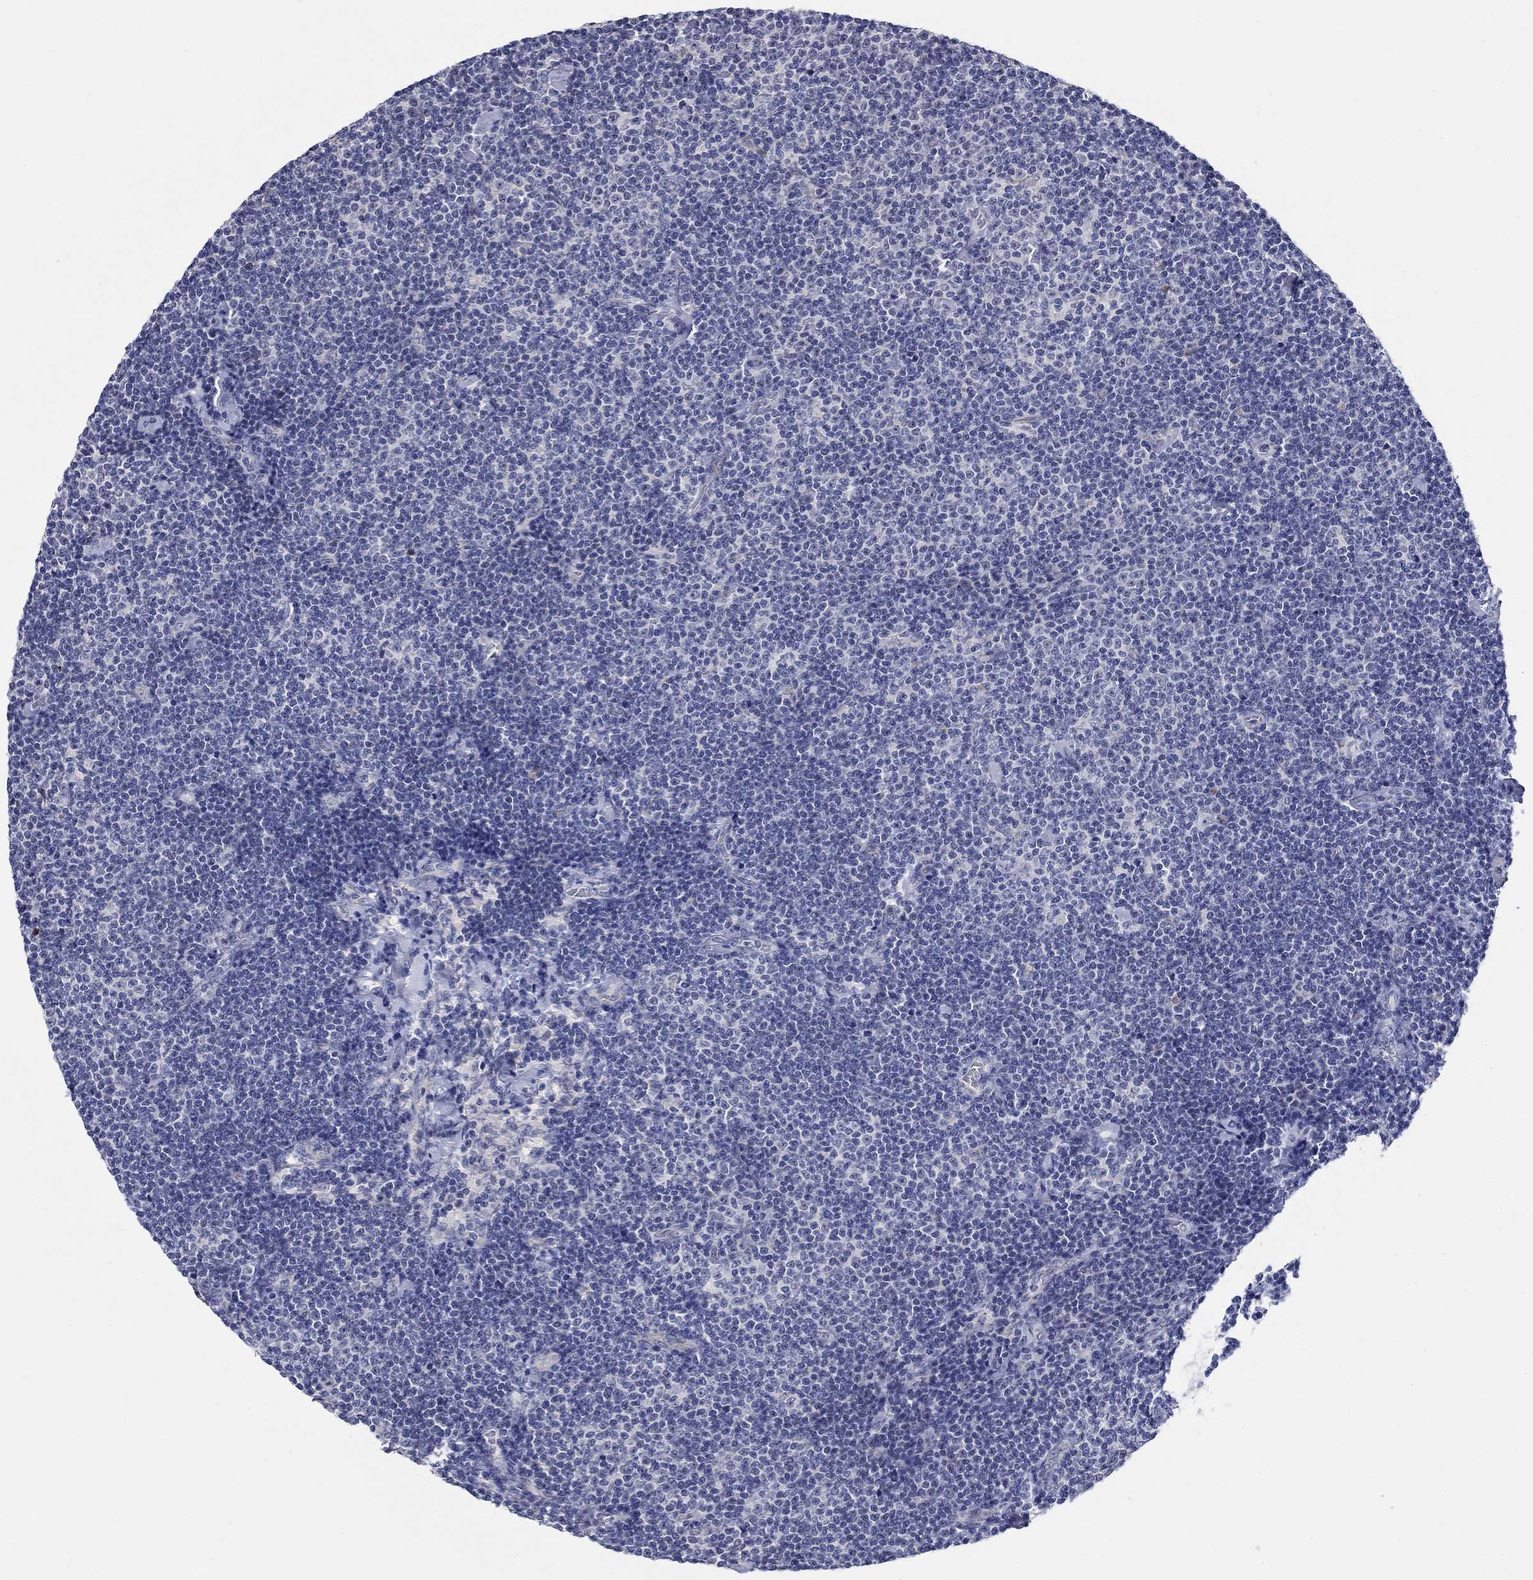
{"staining": {"intensity": "negative", "quantity": "none", "location": "none"}, "tissue": "lymphoma", "cell_type": "Tumor cells", "image_type": "cancer", "snomed": [{"axis": "morphology", "description": "Malignant lymphoma, non-Hodgkin's type, Low grade"}, {"axis": "topography", "description": "Lymph node"}], "caption": "IHC micrograph of lymphoma stained for a protein (brown), which shows no expression in tumor cells. (Brightfield microscopy of DAB (3,3'-diaminobenzidine) immunohistochemistry at high magnification).", "gene": "SMIM18", "patient": {"sex": "male", "age": 81}}